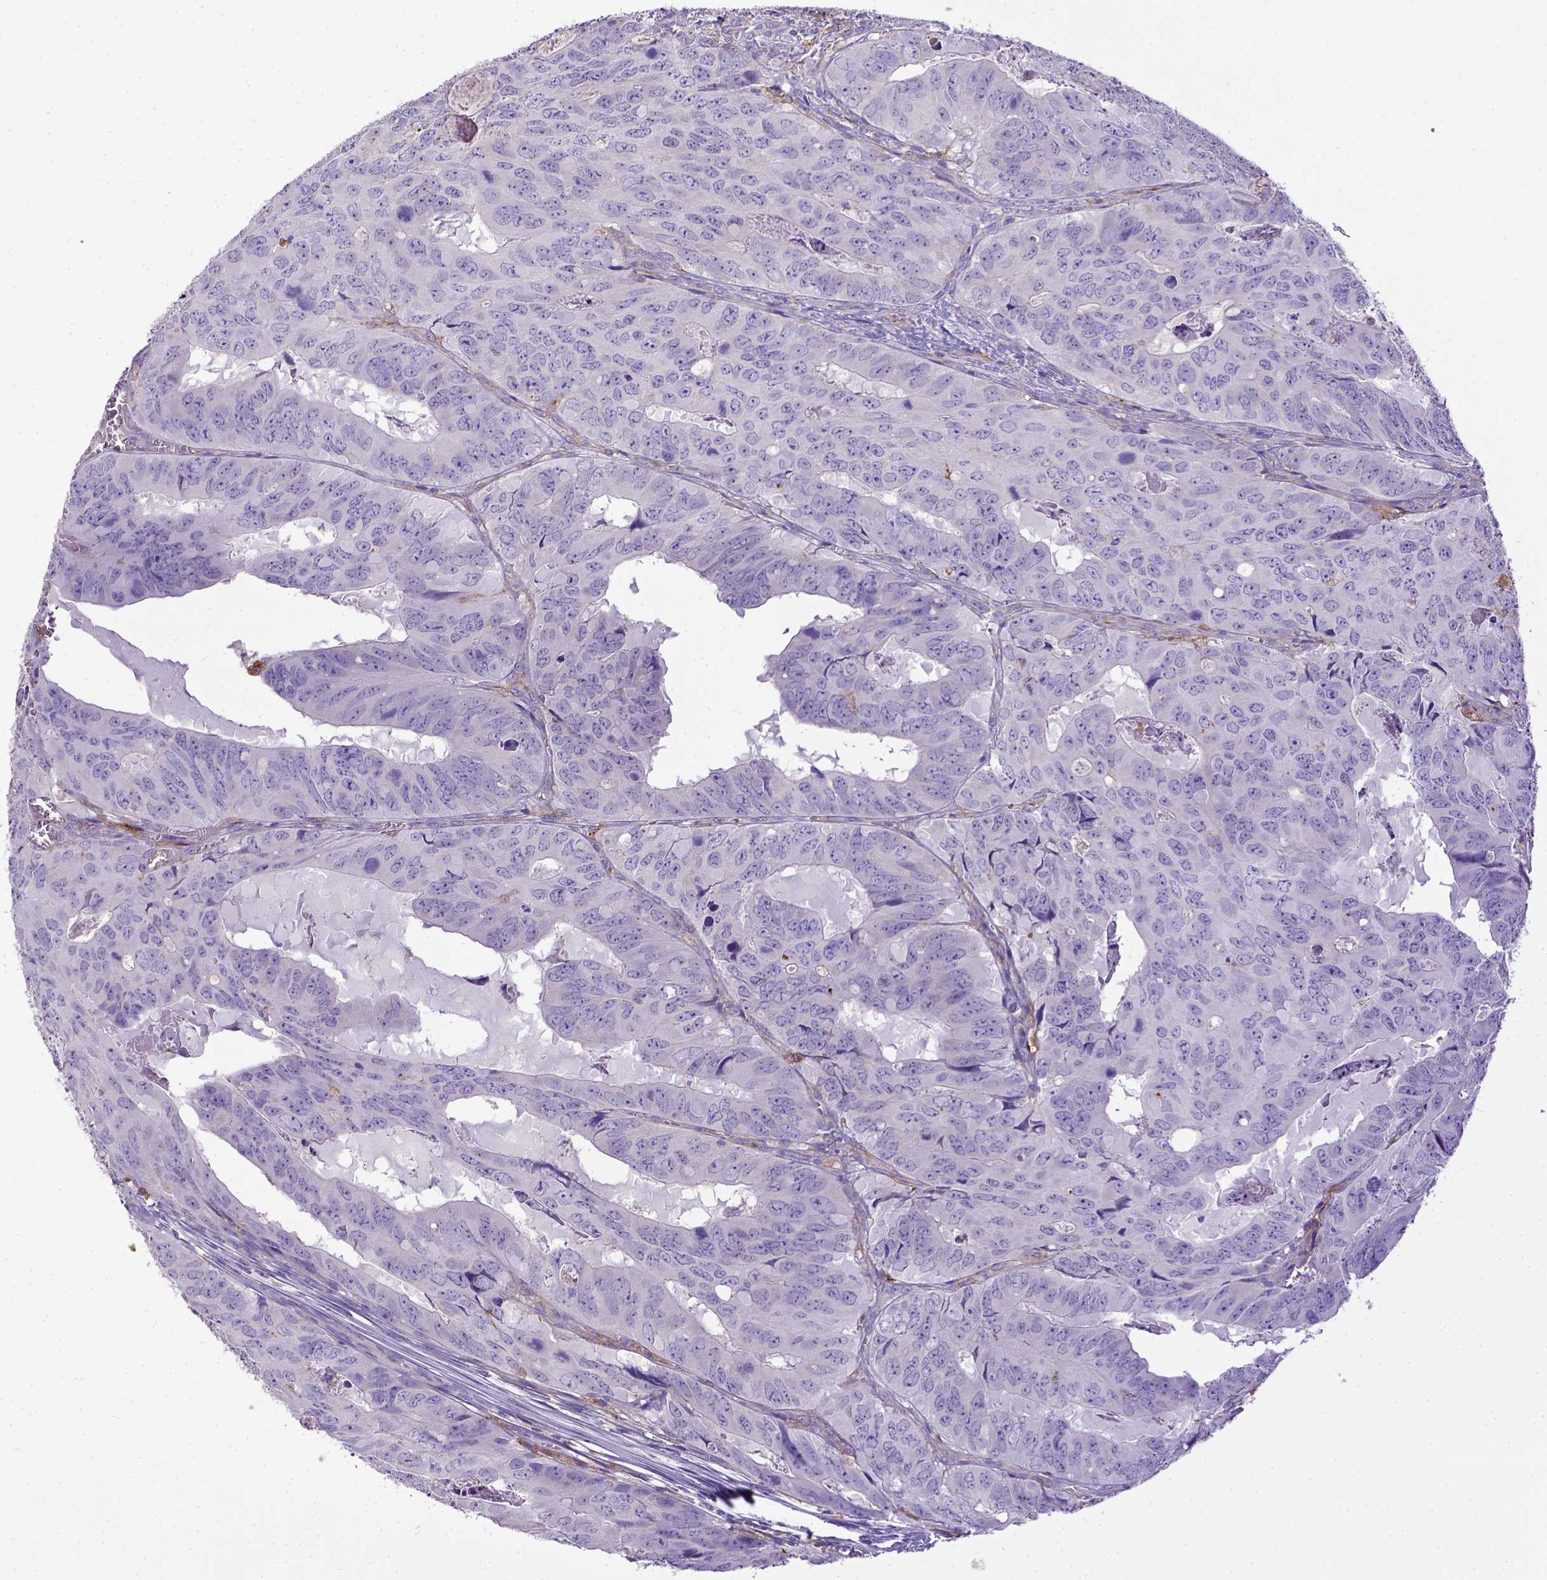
{"staining": {"intensity": "negative", "quantity": "none", "location": "none"}, "tissue": "colorectal cancer", "cell_type": "Tumor cells", "image_type": "cancer", "snomed": [{"axis": "morphology", "description": "Adenocarcinoma, NOS"}, {"axis": "topography", "description": "Colon"}], "caption": "Tumor cells show no significant protein expression in adenocarcinoma (colorectal).", "gene": "CD40", "patient": {"sex": "male", "age": 79}}